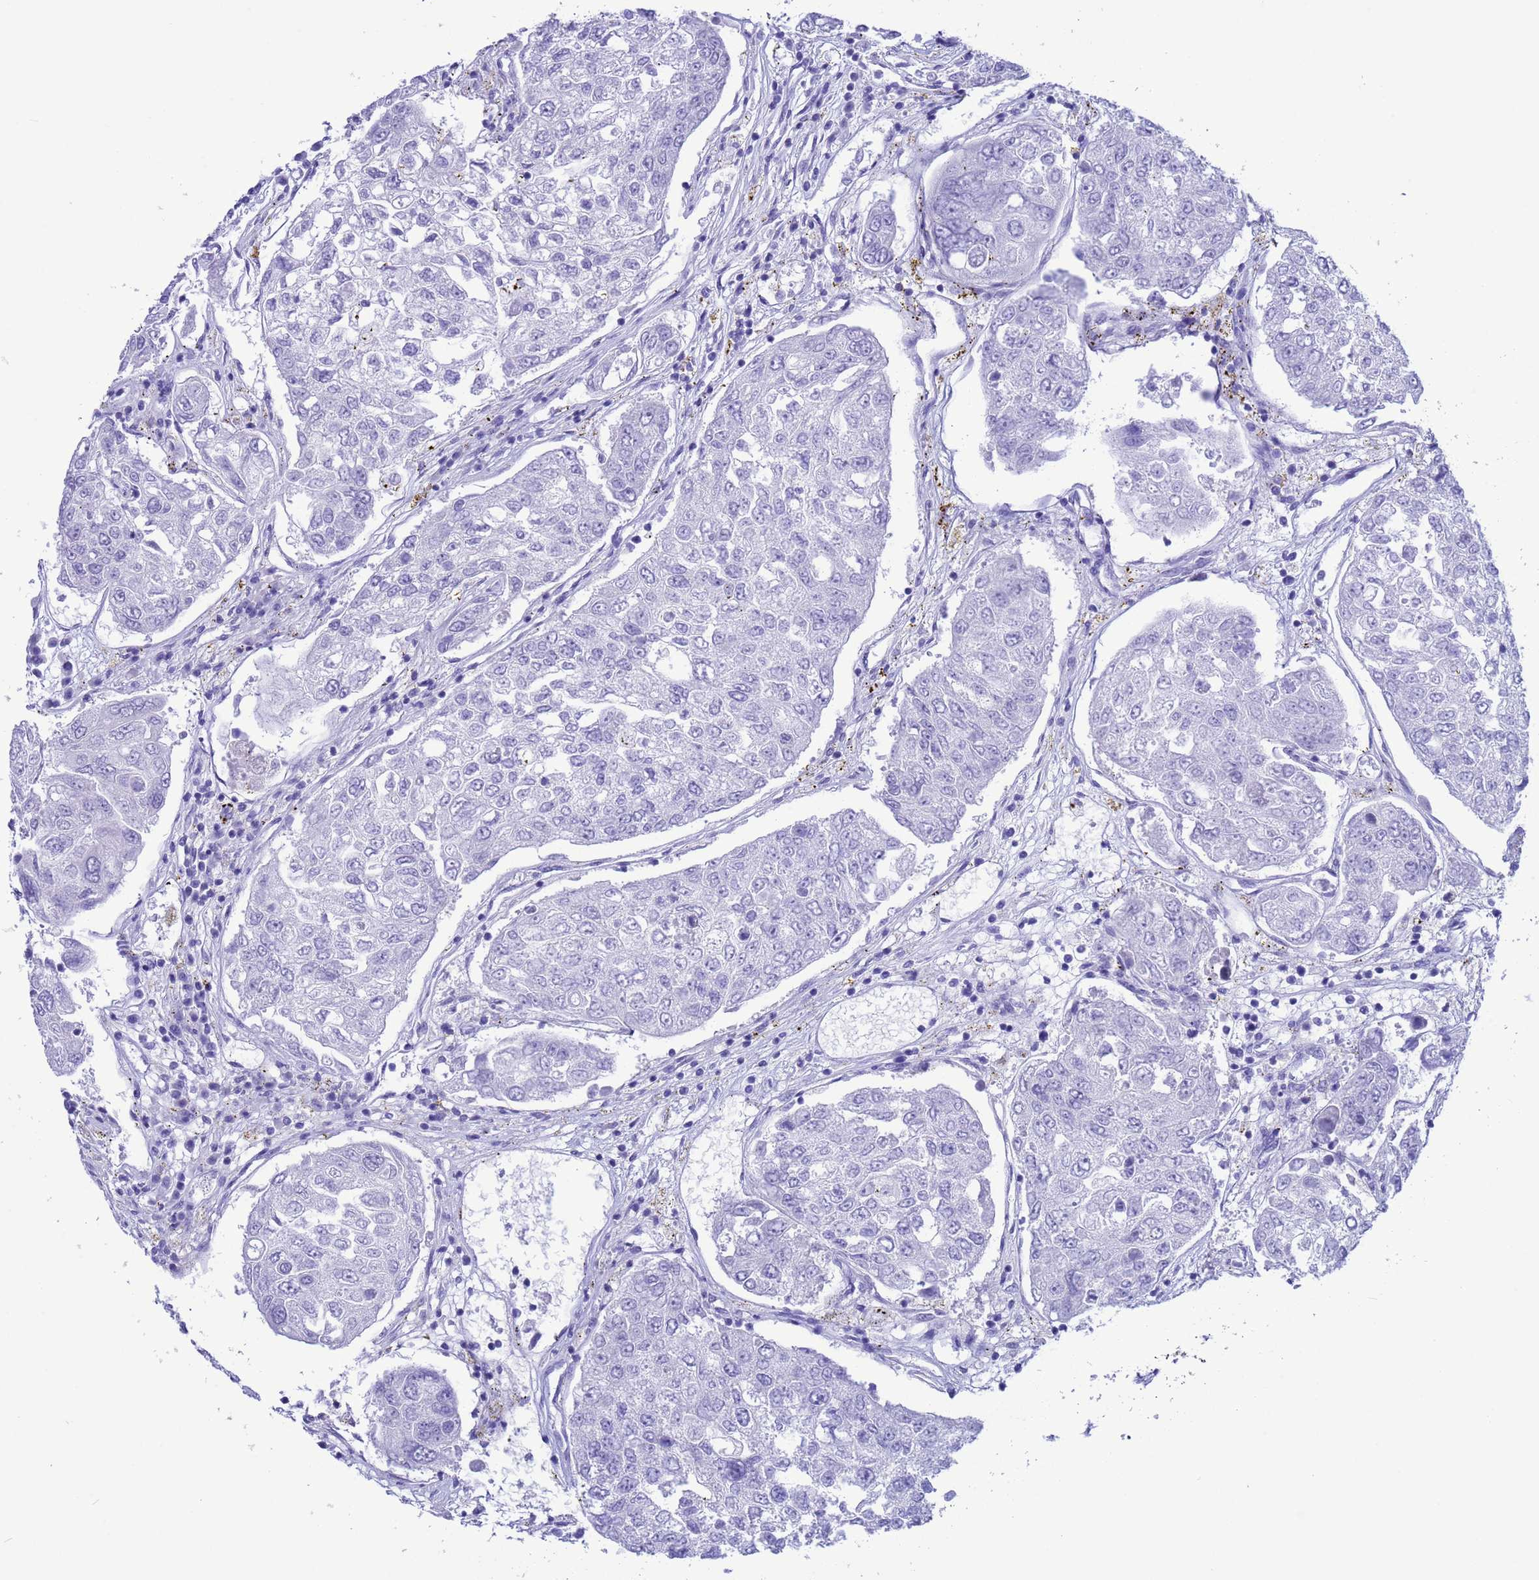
{"staining": {"intensity": "negative", "quantity": "none", "location": "none"}, "tissue": "urothelial cancer", "cell_type": "Tumor cells", "image_type": "cancer", "snomed": [{"axis": "morphology", "description": "Urothelial carcinoma, High grade"}, {"axis": "topography", "description": "Lymph node"}, {"axis": "topography", "description": "Urinary bladder"}], "caption": "Immunohistochemistry (IHC) photomicrograph of human high-grade urothelial carcinoma stained for a protein (brown), which displays no positivity in tumor cells.", "gene": "GSTM1", "patient": {"sex": "male", "age": 51}}